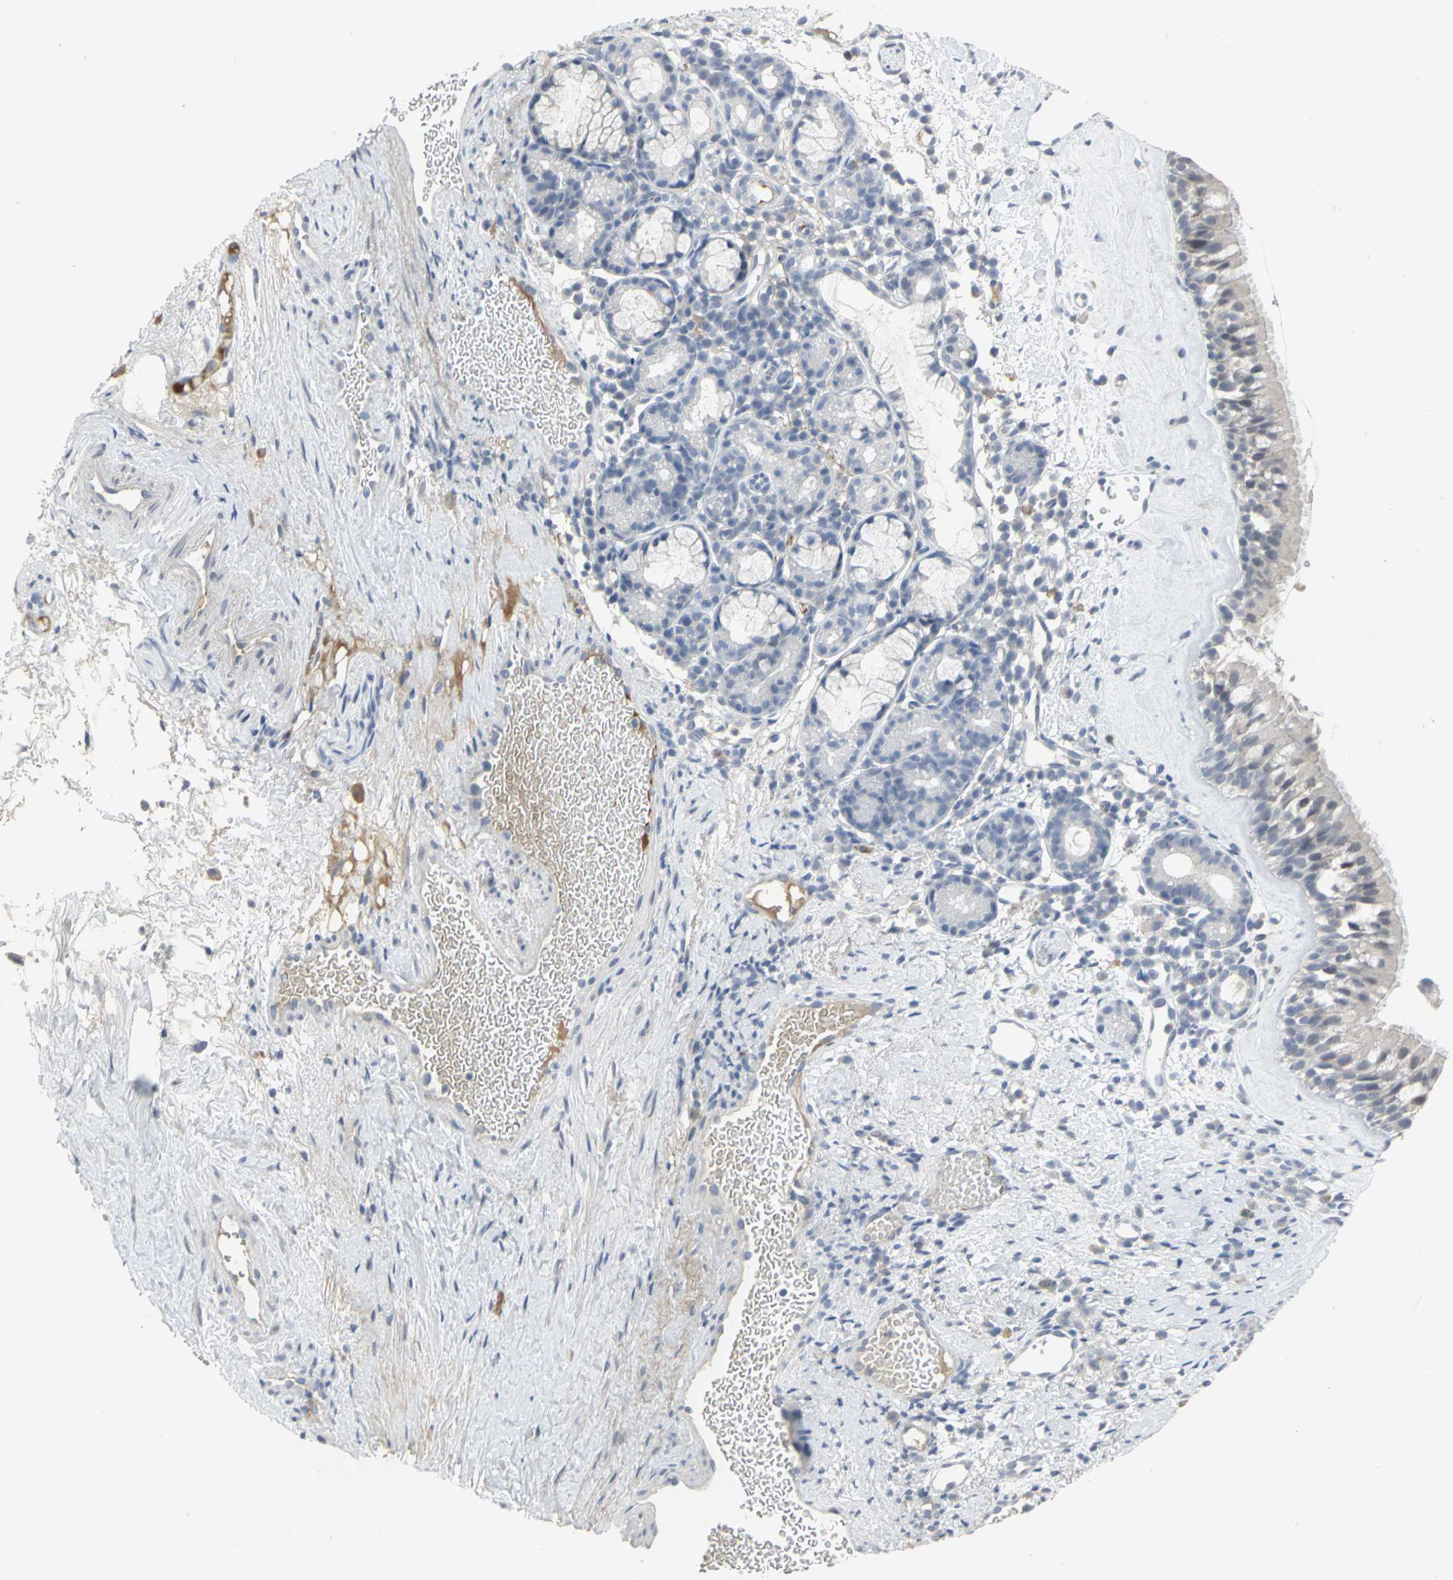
{"staining": {"intensity": "negative", "quantity": "none", "location": "none"}, "tissue": "nasopharynx", "cell_type": "Respiratory epithelial cells", "image_type": "normal", "snomed": [{"axis": "morphology", "description": "Normal tissue, NOS"}, {"axis": "morphology", "description": "Inflammation, NOS"}, {"axis": "topography", "description": "Nasopharynx"}], "caption": "Respiratory epithelial cells are negative for brown protein staining in benign nasopharynx. (Brightfield microscopy of DAB (3,3'-diaminobenzidine) IHC at high magnification).", "gene": "ZIC1", "patient": {"sex": "female", "age": 55}}